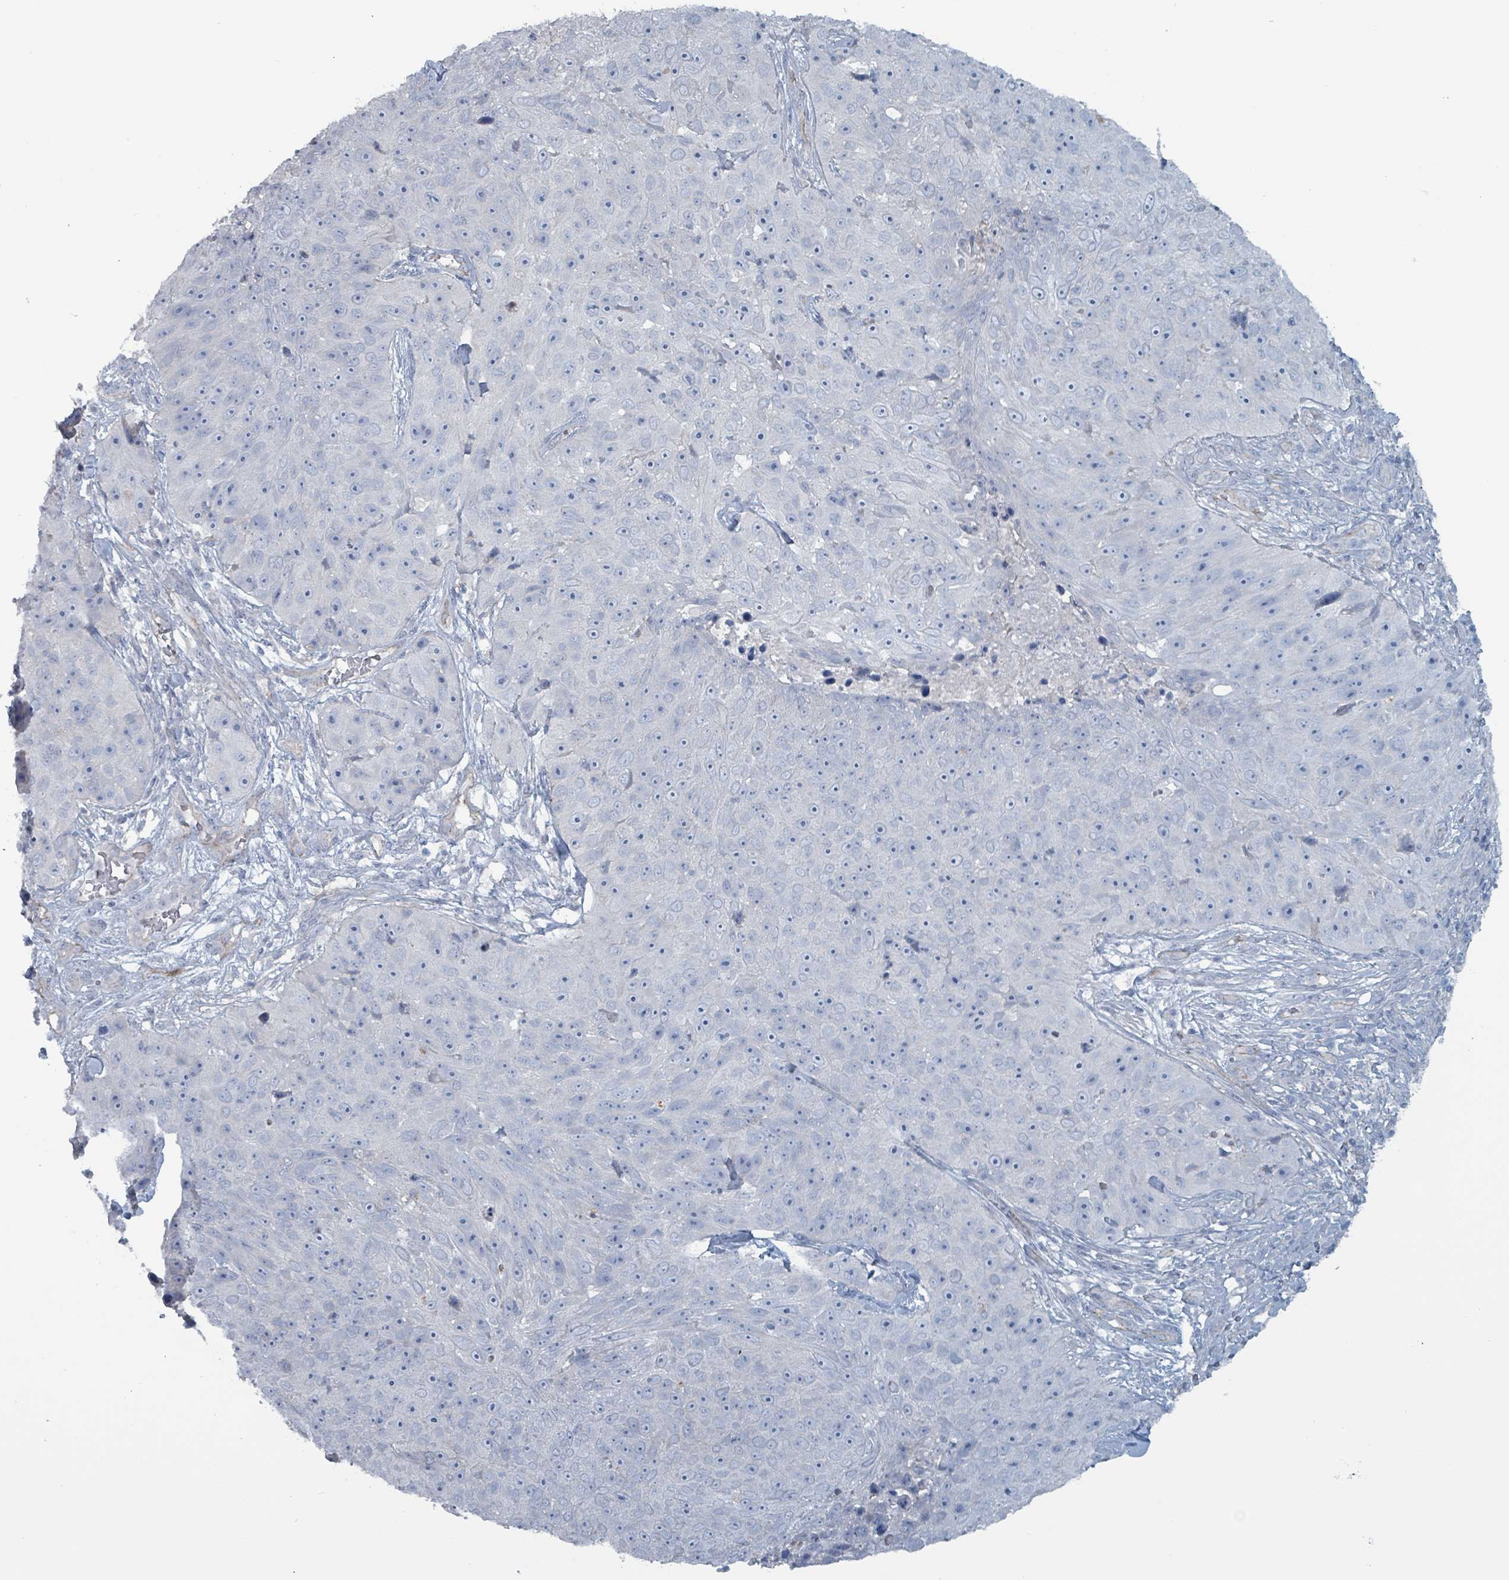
{"staining": {"intensity": "negative", "quantity": "none", "location": "none"}, "tissue": "skin cancer", "cell_type": "Tumor cells", "image_type": "cancer", "snomed": [{"axis": "morphology", "description": "Squamous cell carcinoma, NOS"}, {"axis": "topography", "description": "Skin"}], "caption": "IHC histopathology image of neoplastic tissue: skin cancer stained with DAB shows no significant protein staining in tumor cells. (DAB immunohistochemistry visualized using brightfield microscopy, high magnification).", "gene": "TAAR5", "patient": {"sex": "female", "age": 87}}